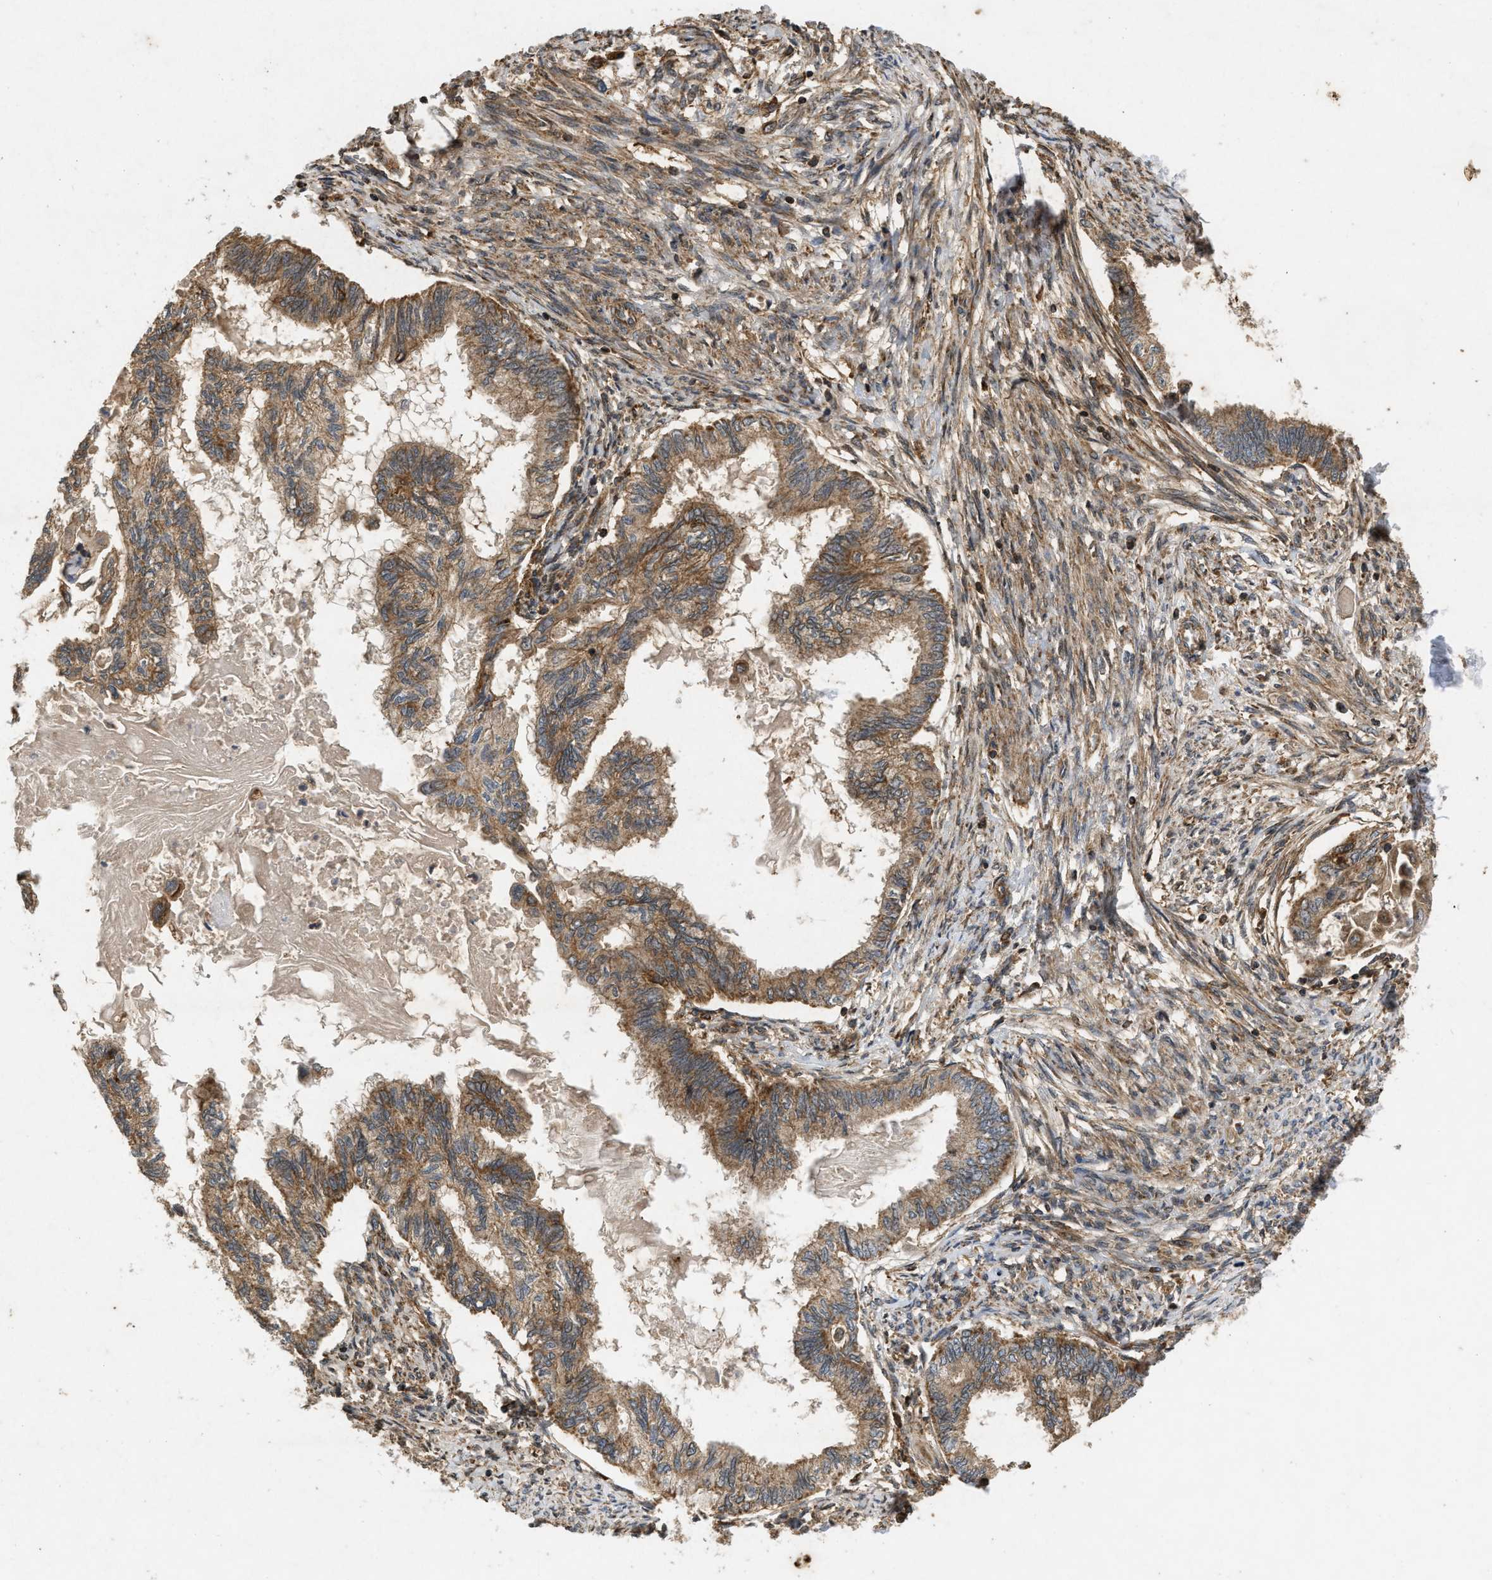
{"staining": {"intensity": "moderate", "quantity": ">75%", "location": "cytoplasmic/membranous"}, "tissue": "cervical cancer", "cell_type": "Tumor cells", "image_type": "cancer", "snomed": [{"axis": "morphology", "description": "Normal tissue, NOS"}, {"axis": "morphology", "description": "Adenocarcinoma, NOS"}, {"axis": "topography", "description": "Cervix"}, {"axis": "topography", "description": "Endometrium"}], "caption": "A histopathology image of cervical cancer (adenocarcinoma) stained for a protein exhibits moderate cytoplasmic/membranous brown staining in tumor cells.", "gene": "GNB4", "patient": {"sex": "female", "age": 86}}